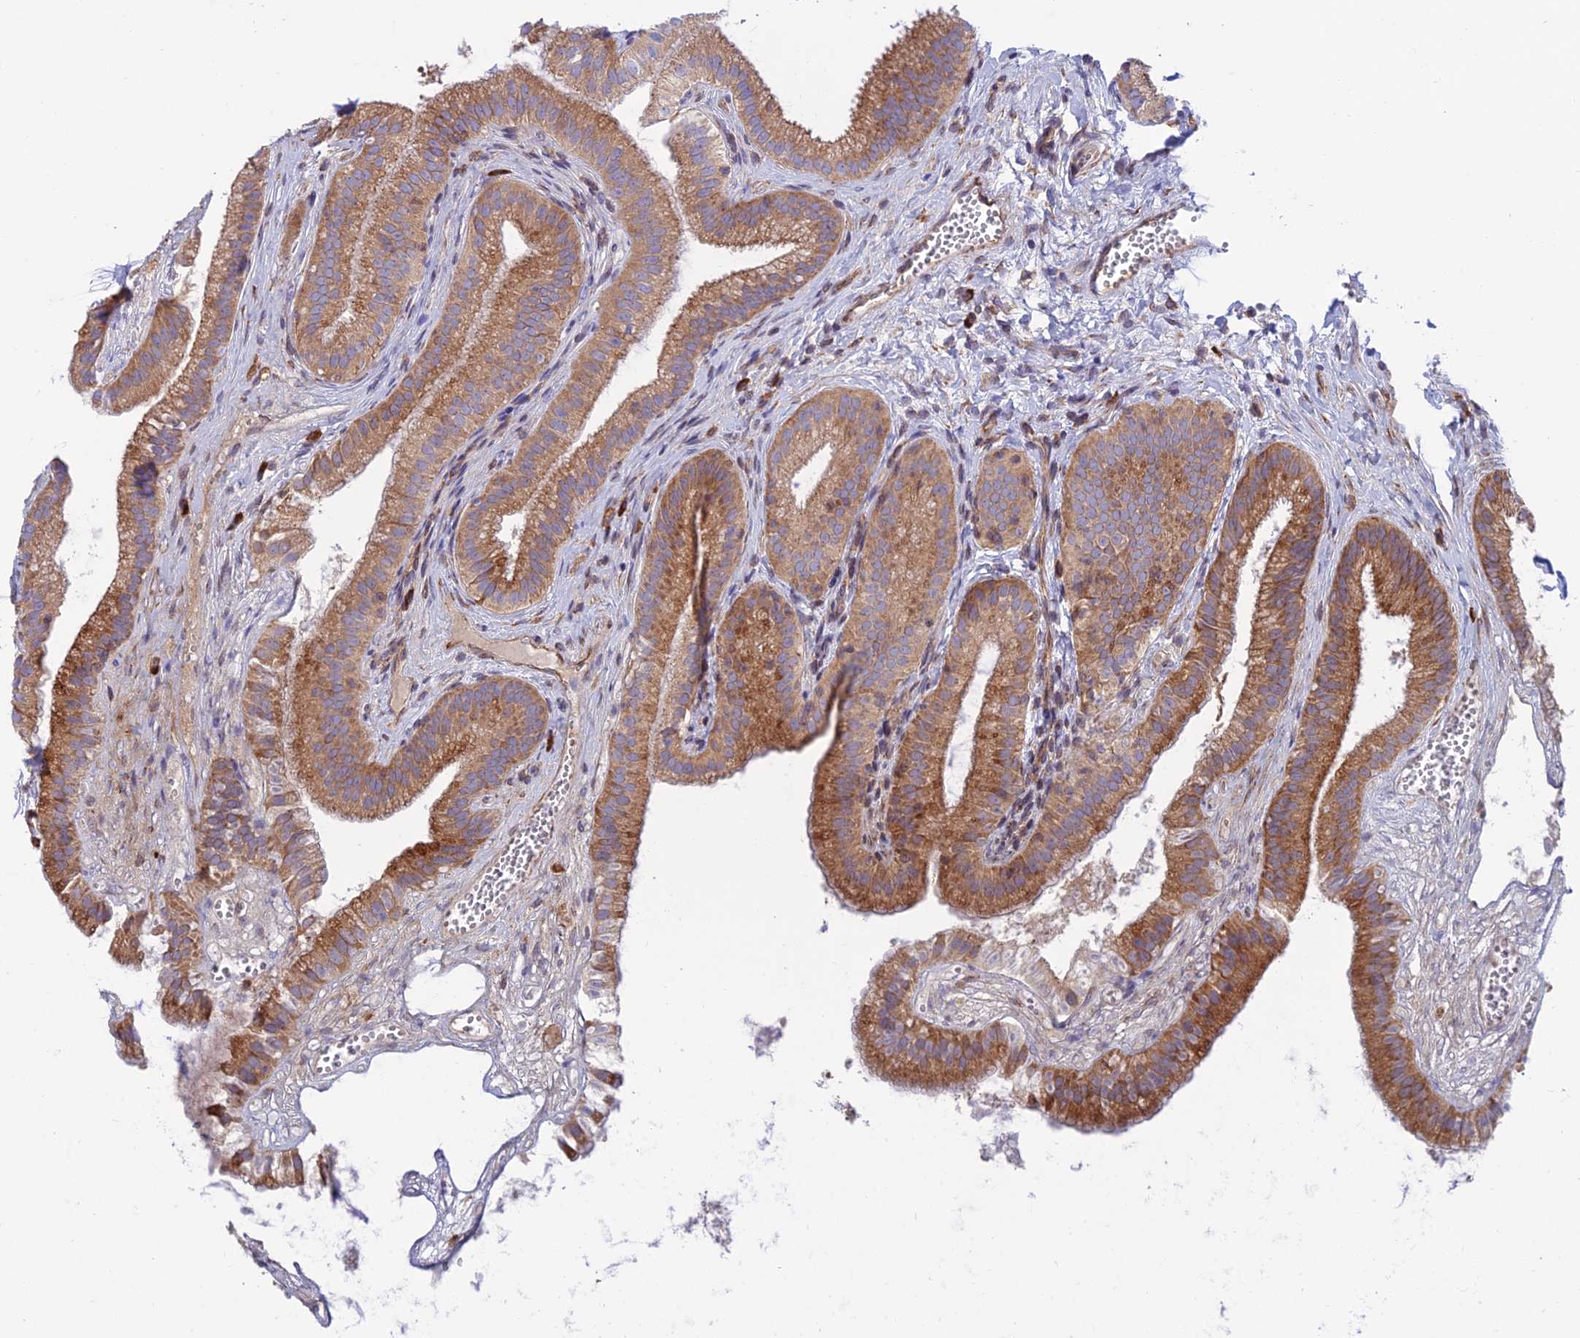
{"staining": {"intensity": "moderate", "quantity": ">75%", "location": "cytoplasmic/membranous"}, "tissue": "gallbladder", "cell_type": "Glandular cells", "image_type": "normal", "snomed": [{"axis": "morphology", "description": "Normal tissue, NOS"}, {"axis": "topography", "description": "Gallbladder"}], "caption": "DAB immunohistochemical staining of benign human gallbladder exhibits moderate cytoplasmic/membranous protein staining in about >75% of glandular cells. Immunohistochemistry stains the protein of interest in brown and the nuclei are stained blue.", "gene": "RPL17", "patient": {"sex": "female", "age": 54}}